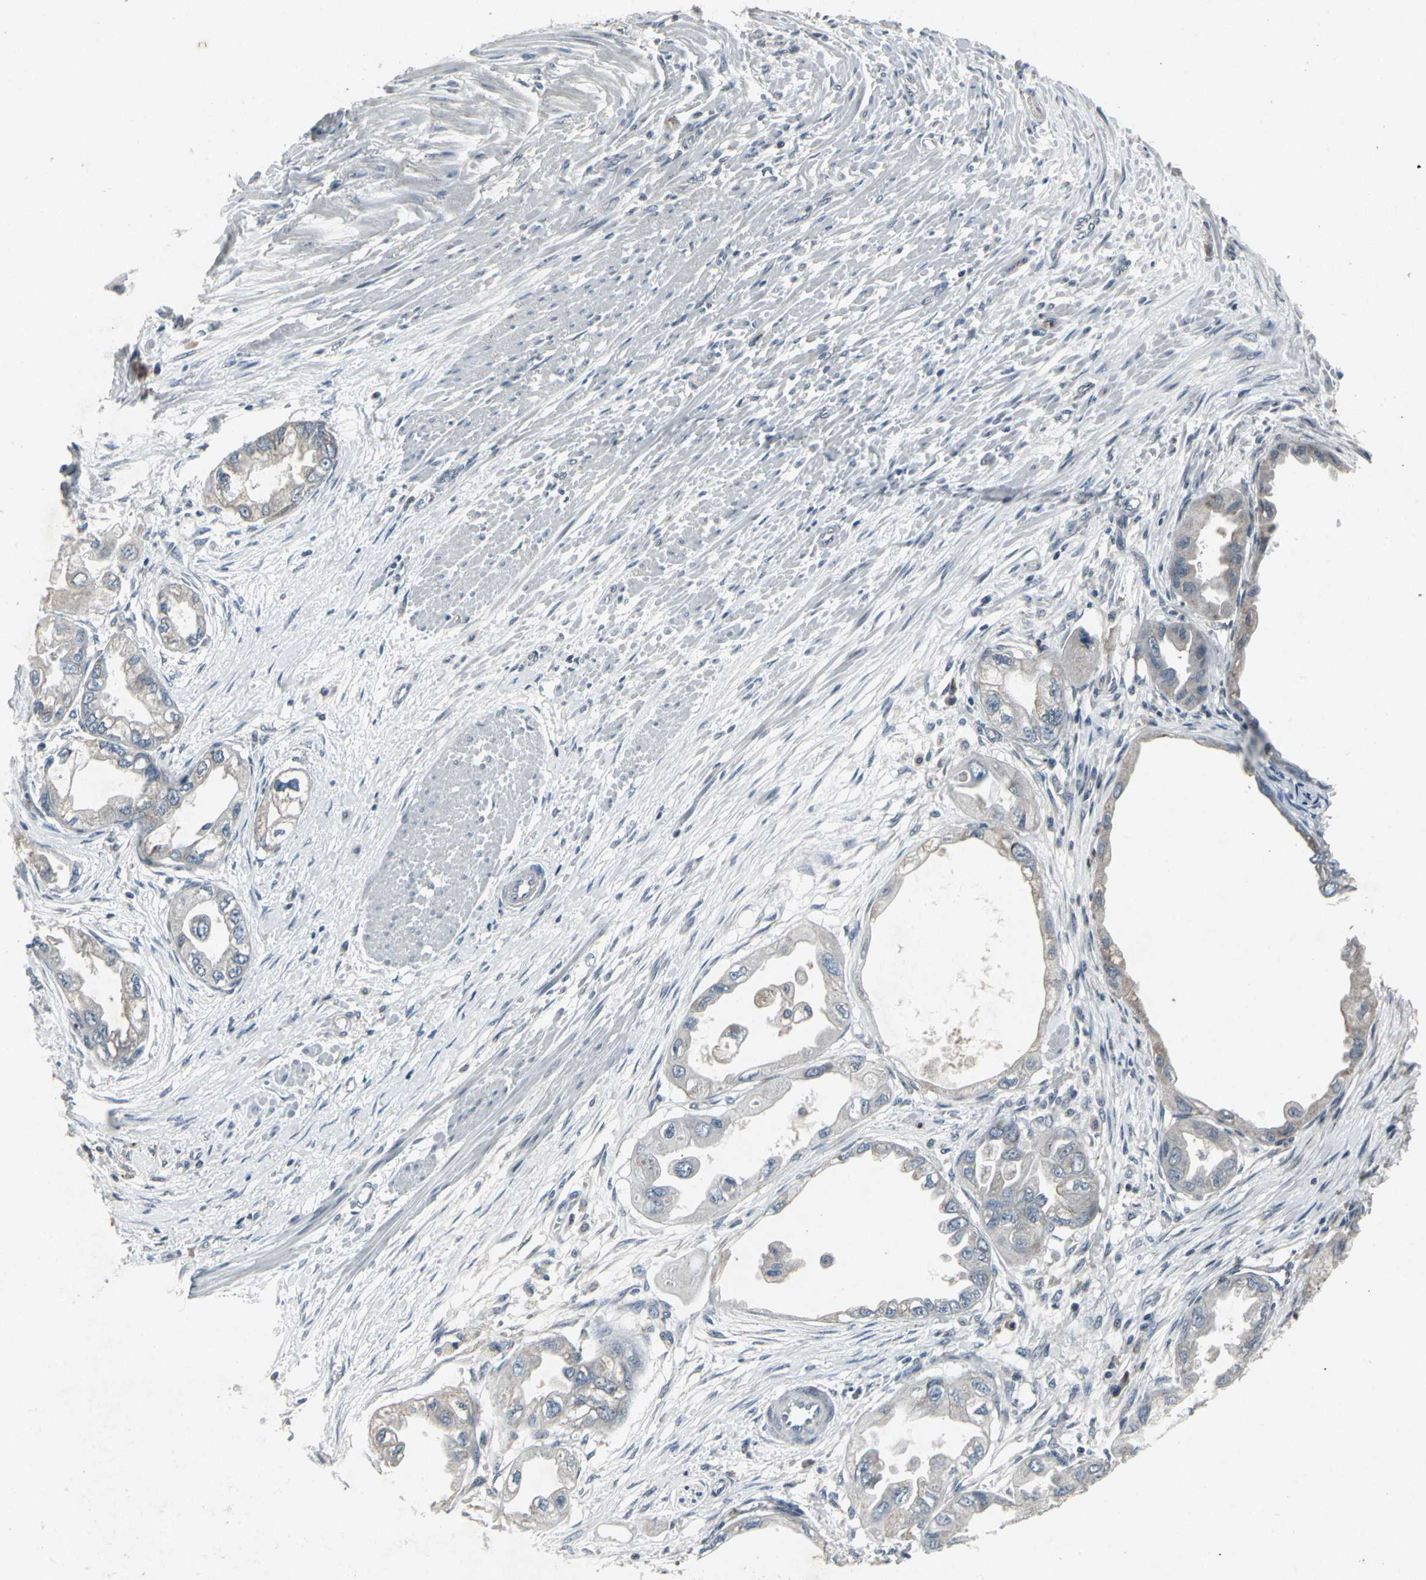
{"staining": {"intensity": "weak", "quantity": "<25%", "location": "cytoplasmic/membranous"}, "tissue": "endometrial cancer", "cell_type": "Tumor cells", "image_type": "cancer", "snomed": [{"axis": "morphology", "description": "Adenocarcinoma, NOS"}, {"axis": "topography", "description": "Endometrium"}], "caption": "An immunohistochemistry (IHC) photomicrograph of endometrial adenocarcinoma is shown. There is no staining in tumor cells of endometrial adenocarcinoma. (DAB immunohistochemistry visualized using brightfield microscopy, high magnification).", "gene": "BMP4", "patient": {"sex": "female", "age": 67}}